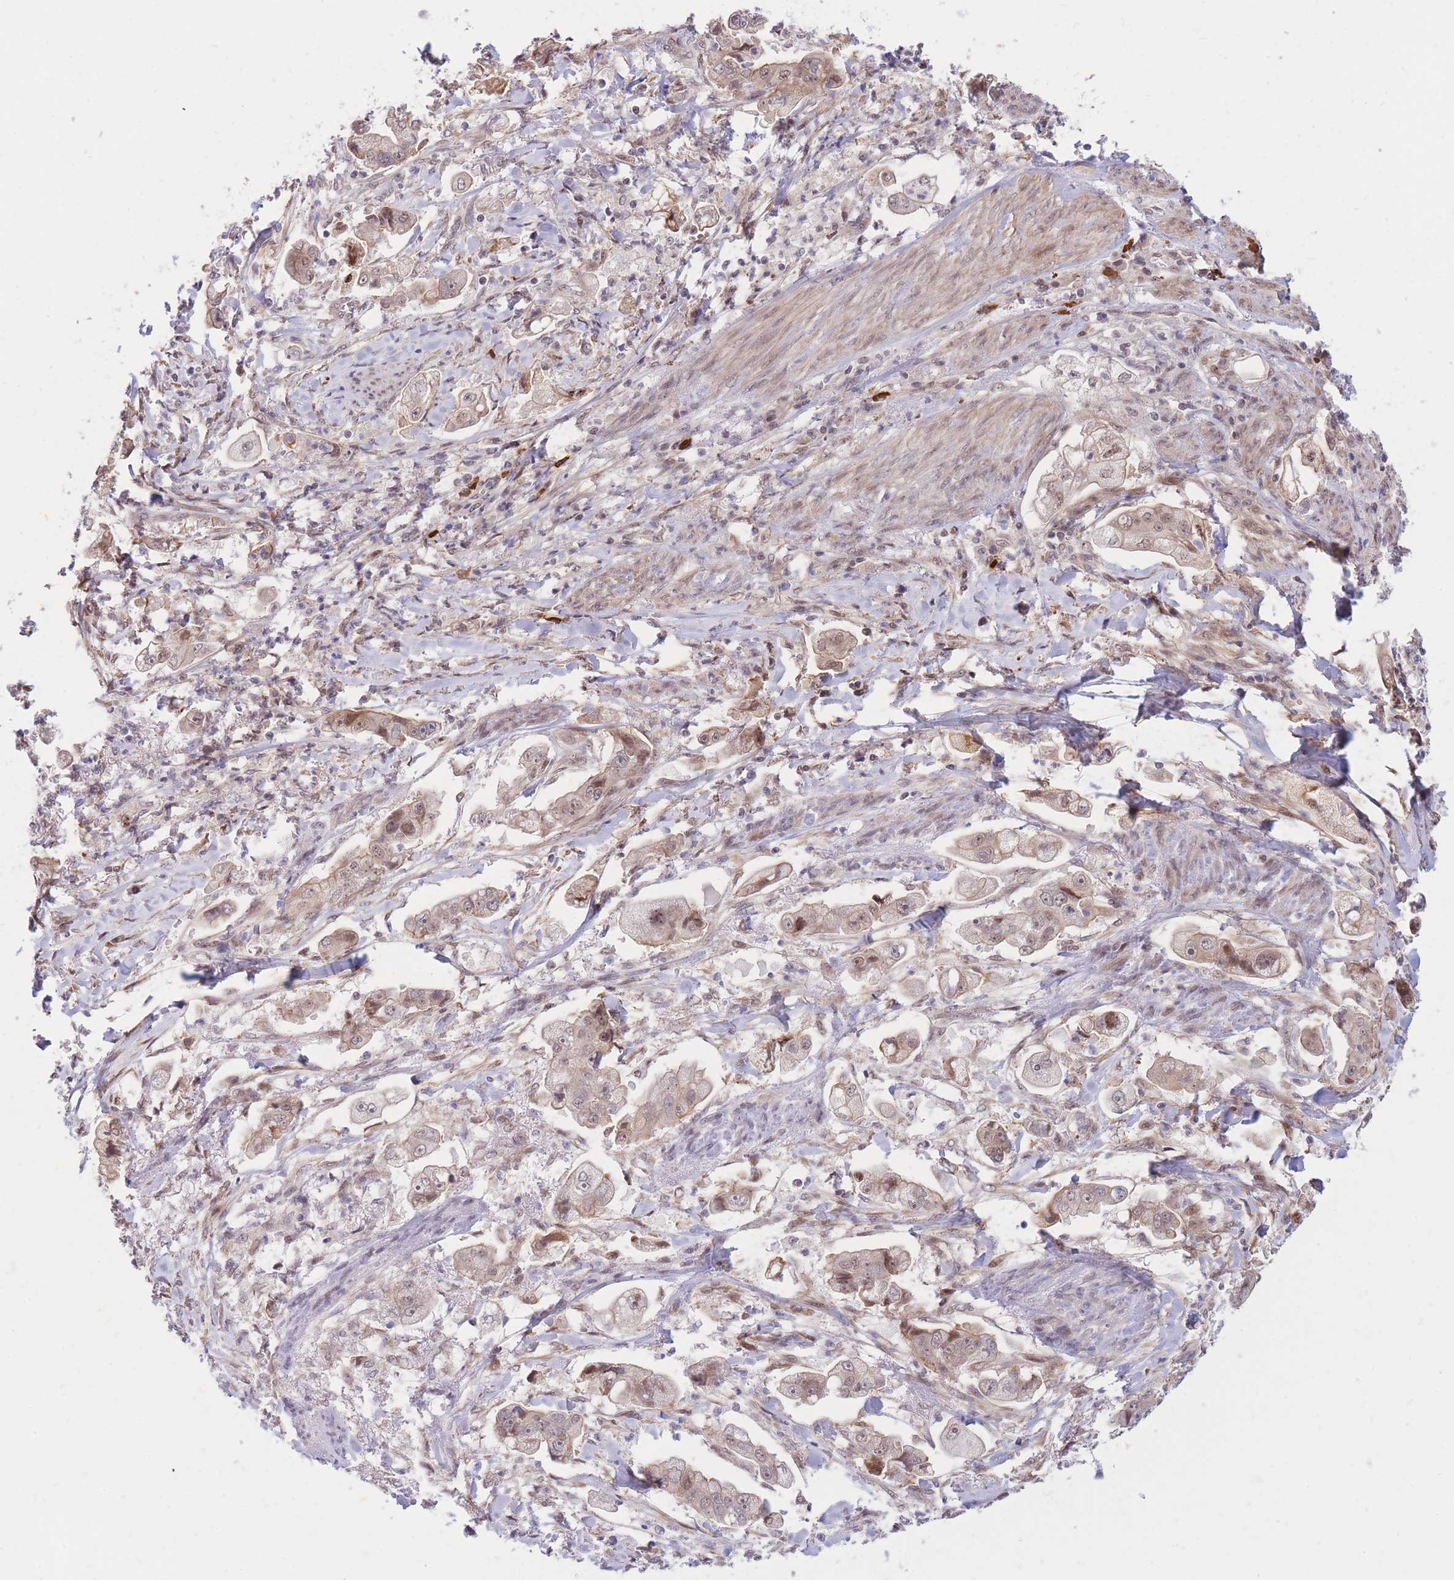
{"staining": {"intensity": "moderate", "quantity": "25%-75%", "location": "cytoplasmic/membranous"}, "tissue": "stomach cancer", "cell_type": "Tumor cells", "image_type": "cancer", "snomed": [{"axis": "morphology", "description": "Adenocarcinoma, NOS"}, {"axis": "topography", "description": "Stomach"}], "caption": "Adenocarcinoma (stomach) stained with a brown dye demonstrates moderate cytoplasmic/membranous positive expression in approximately 25%-75% of tumor cells.", "gene": "ERICH6B", "patient": {"sex": "male", "age": 62}}